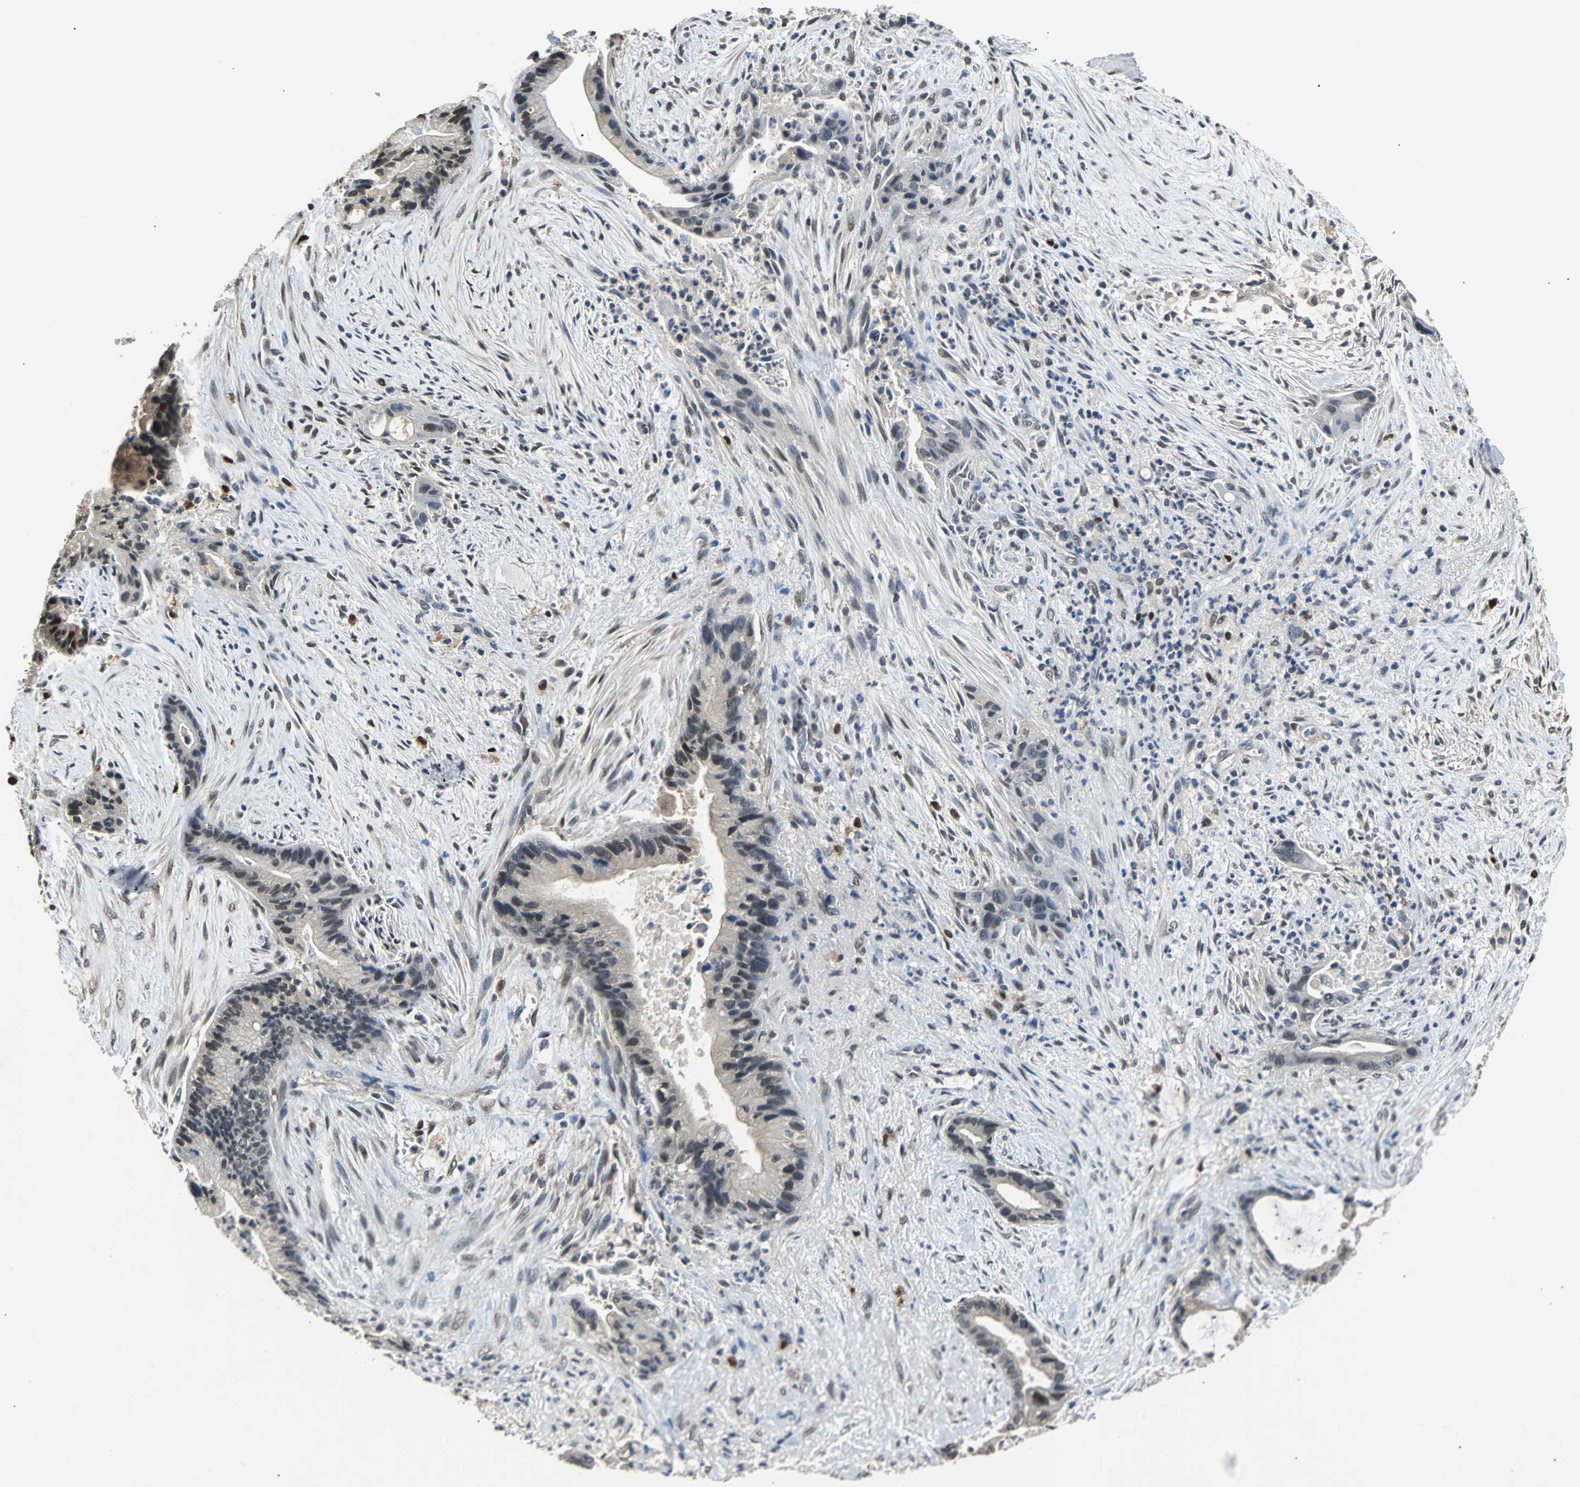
{"staining": {"intensity": "negative", "quantity": "none", "location": "none"}, "tissue": "liver cancer", "cell_type": "Tumor cells", "image_type": "cancer", "snomed": [{"axis": "morphology", "description": "Cholangiocarcinoma"}, {"axis": "topography", "description": "Liver"}], "caption": "DAB immunohistochemical staining of human cholangiocarcinoma (liver) shows no significant expression in tumor cells.", "gene": "PRDX6", "patient": {"sex": "female", "age": 55}}